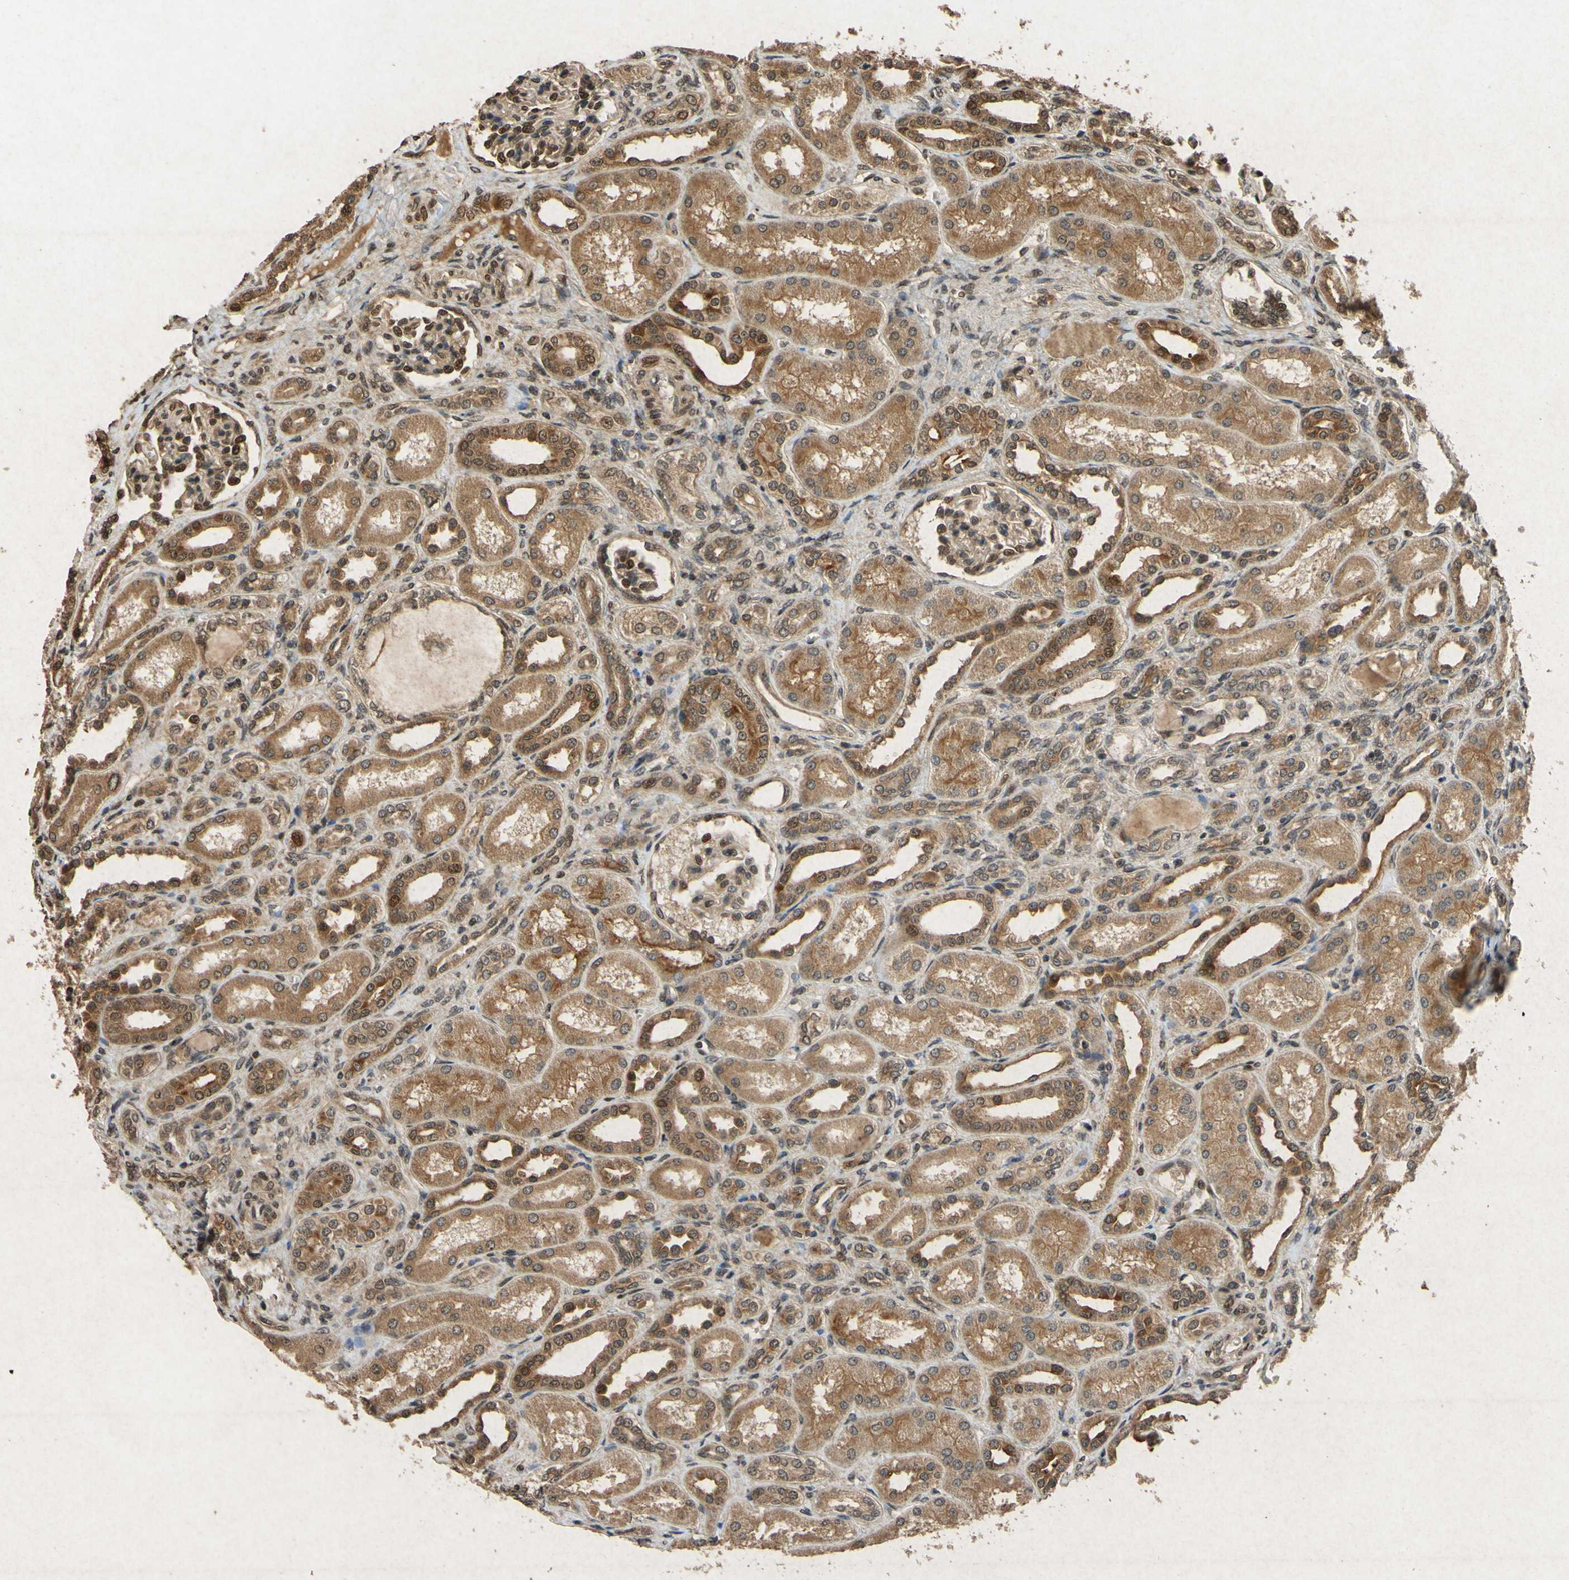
{"staining": {"intensity": "moderate", "quantity": ">75%", "location": "cytoplasmic/membranous,nuclear"}, "tissue": "kidney", "cell_type": "Cells in glomeruli", "image_type": "normal", "snomed": [{"axis": "morphology", "description": "Normal tissue, NOS"}, {"axis": "topography", "description": "Kidney"}], "caption": "A high-resolution histopathology image shows immunohistochemistry staining of benign kidney, which demonstrates moderate cytoplasmic/membranous,nuclear staining in about >75% of cells in glomeruli.", "gene": "ATP6V1H", "patient": {"sex": "male", "age": 7}}